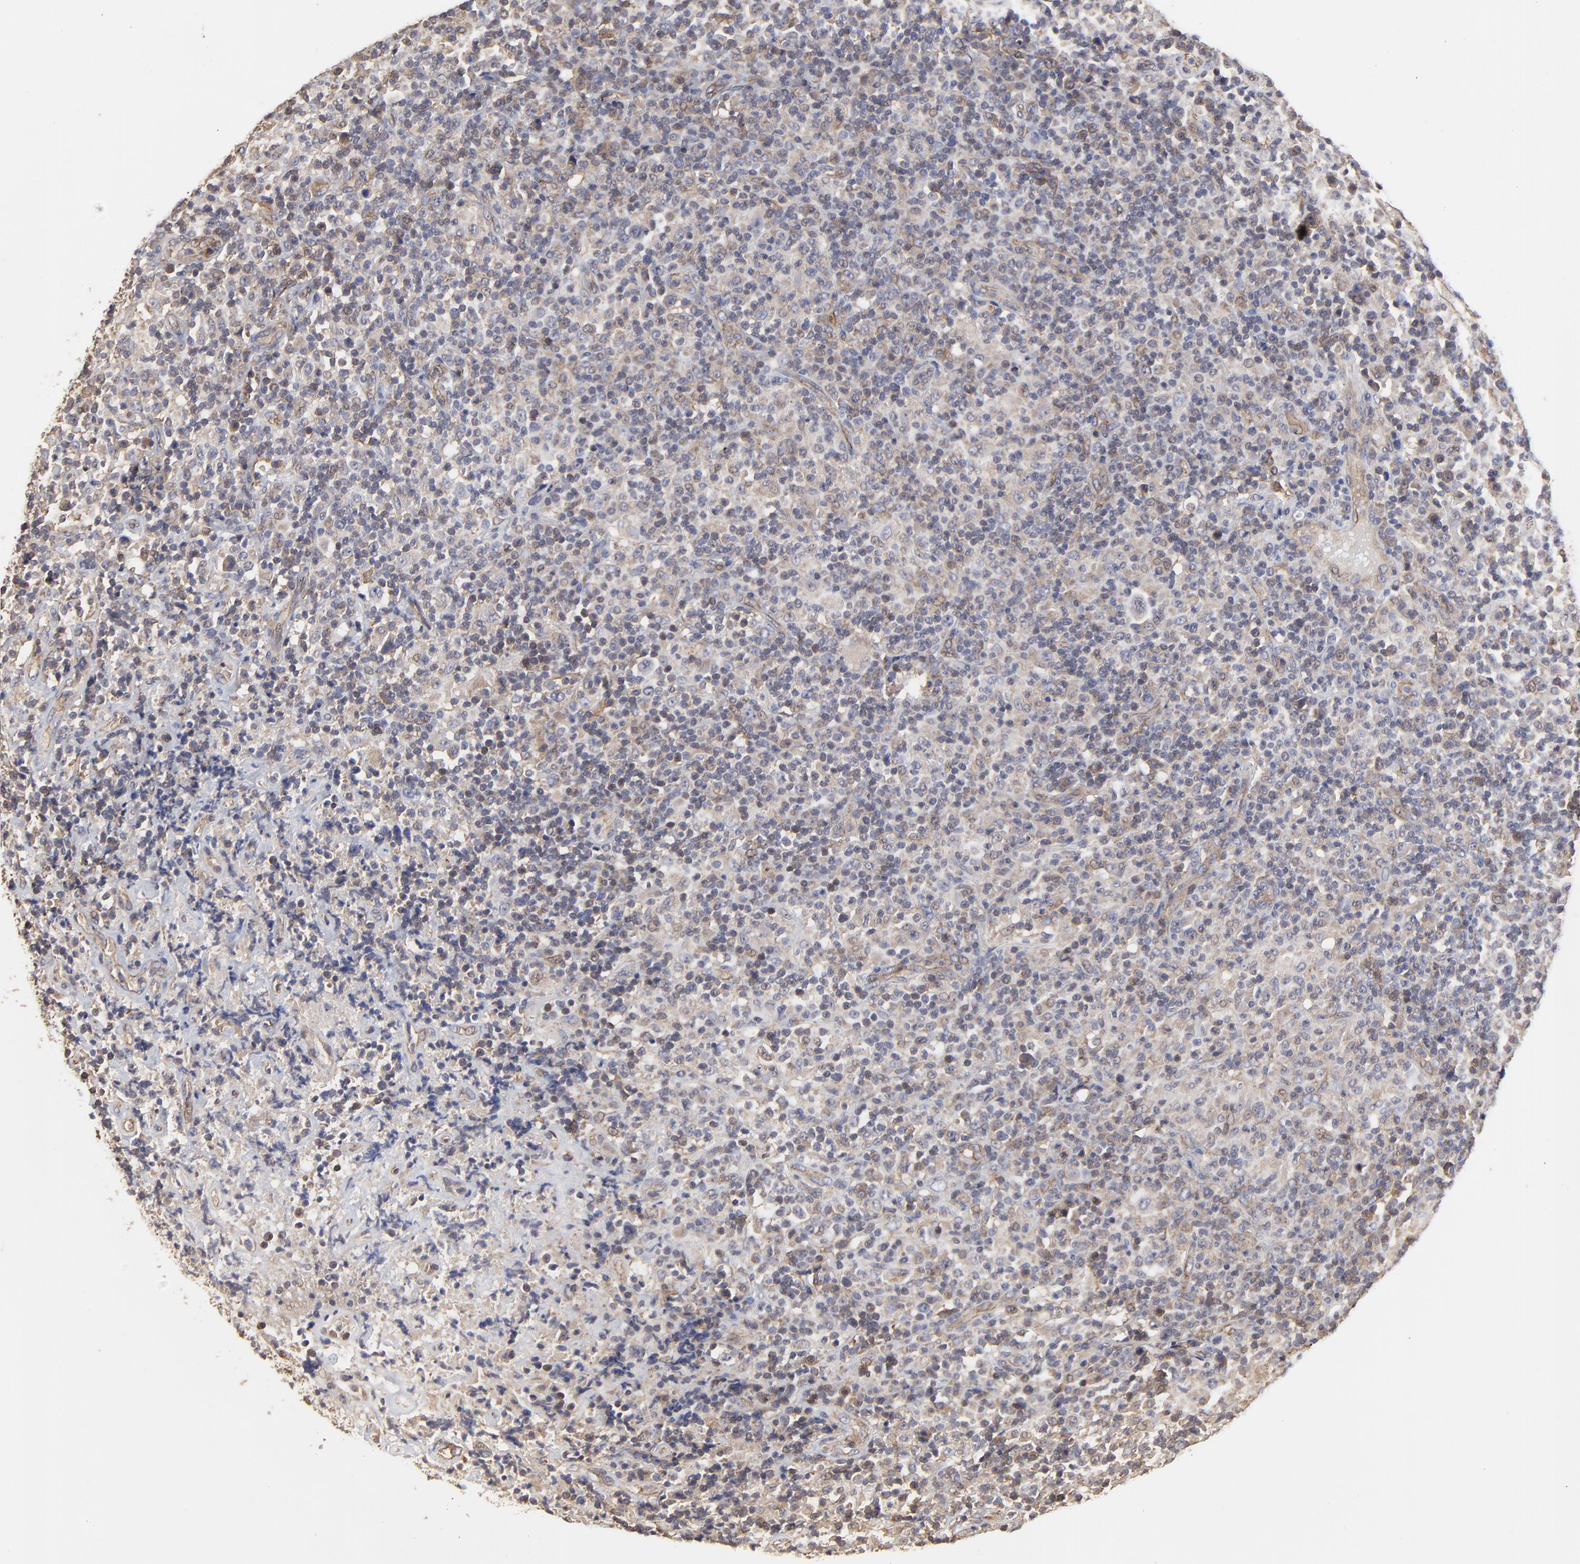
{"staining": {"intensity": "weak", "quantity": "<25%", "location": "cytoplasmic/membranous"}, "tissue": "lymphoma", "cell_type": "Tumor cells", "image_type": "cancer", "snomed": [{"axis": "morphology", "description": "Hodgkin's disease, NOS"}, {"axis": "topography", "description": "Lymph node"}], "caption": "Immunohistochemistry (IHC) image of neoplastic tissue: human lymphoma stained with DAB demonstrates no significant protein expression in tumor cells.", "gene": "ARMT1", "patient": {"sex": "male", "age": 65}}